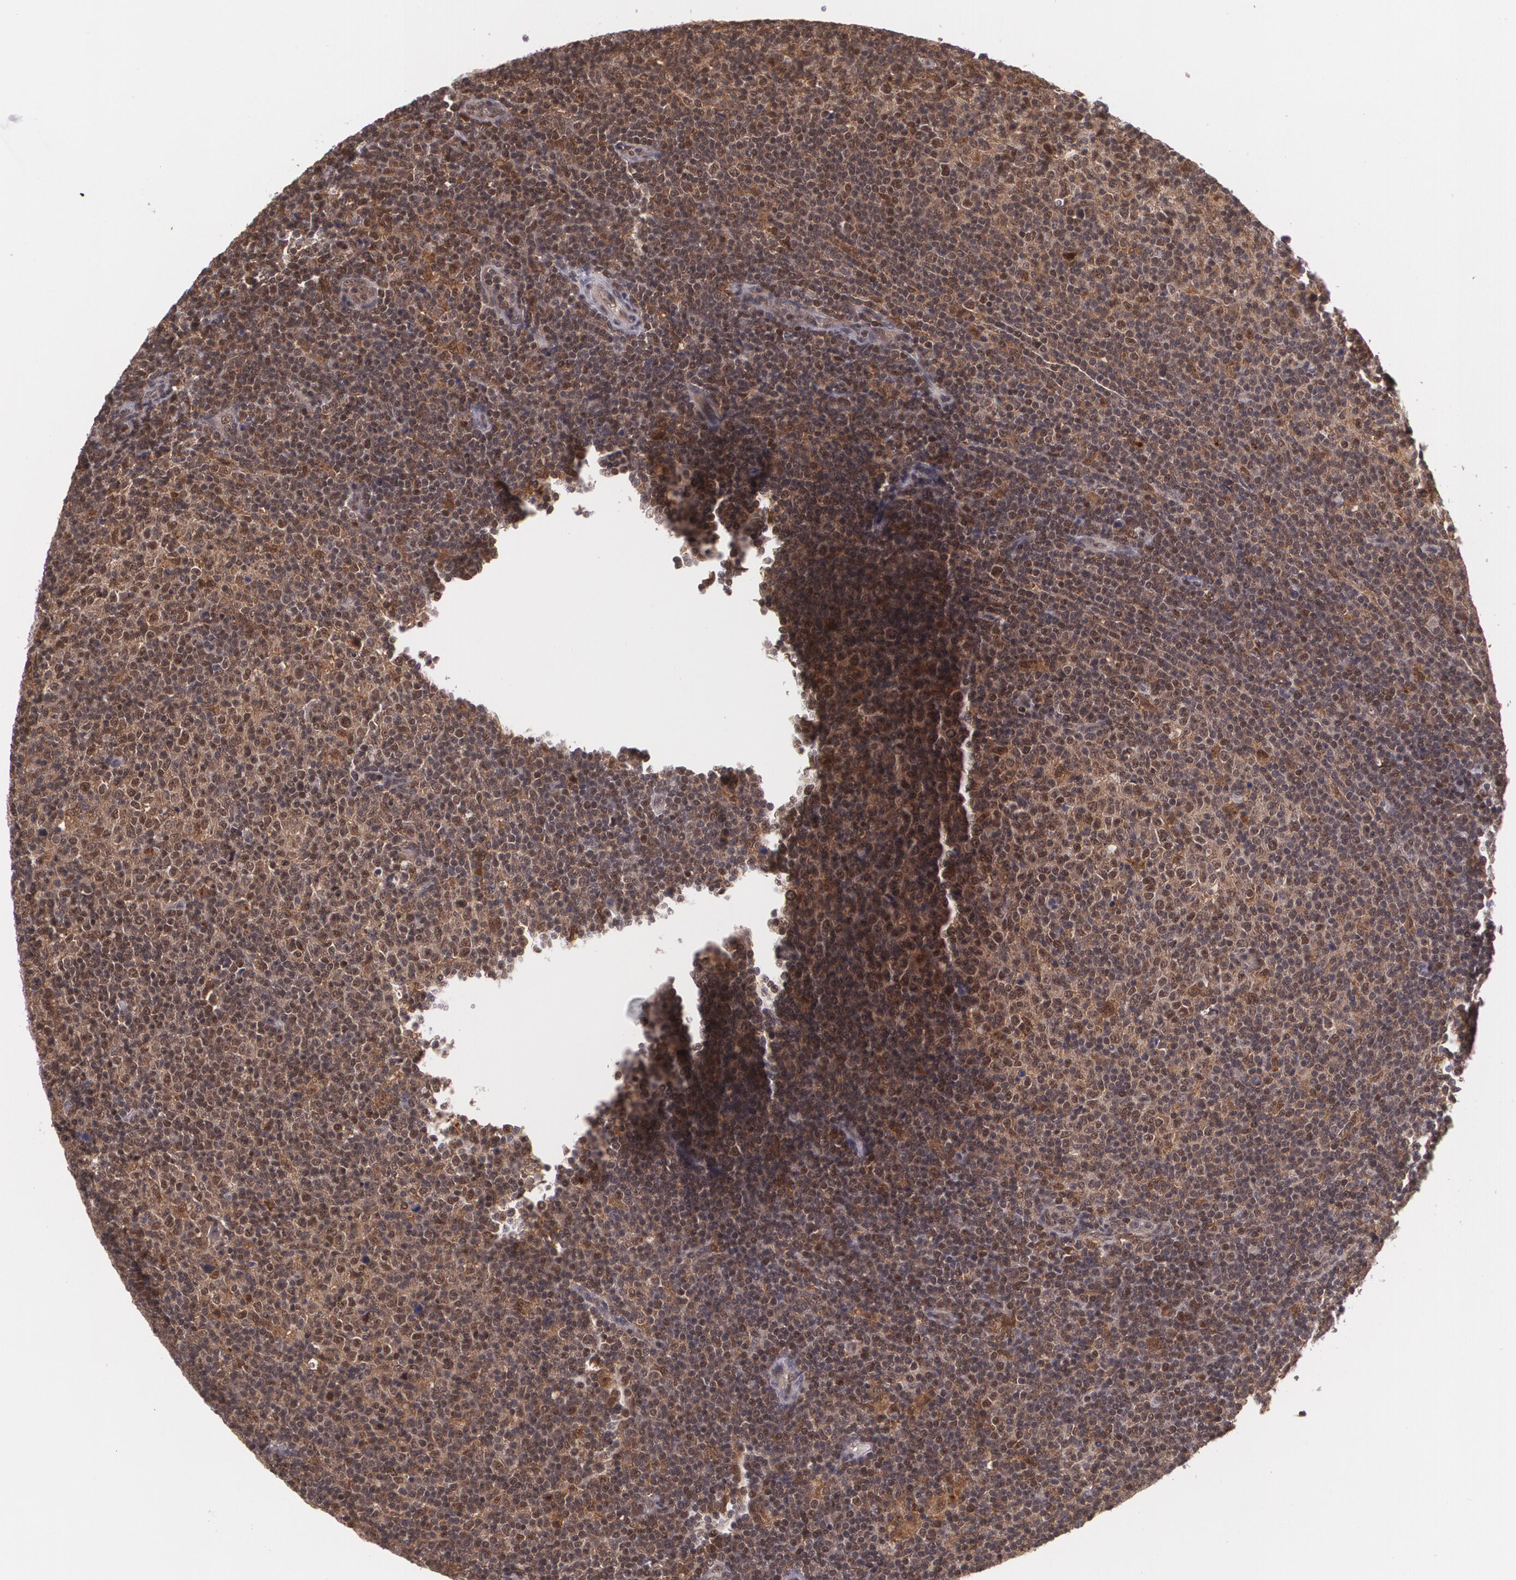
{"staining": {"intensity": "moderate", "quantity": ">75%", "location": "cytoplasmic/membranous,nuclear"}, "tissue": "lymphoma", "cell_type": "Tumor cells", "image_type": "cancer", "snomed": [{"axis": "morphology", "description": "Malignant lymphoma, non-Hodgkin's type, Low grade"}, {"axis": "topography", "description": "Lymph node"}], "caption": "This is an image of IHC staining of malignant lymphoma, non-Hodgkin's type (low-grade), which shows moderate staining in the cytoplasmic/membranous and nuclear of tumor cells.", "gene": "CUL2", "patient": {"sex": "male", "age": 70}}